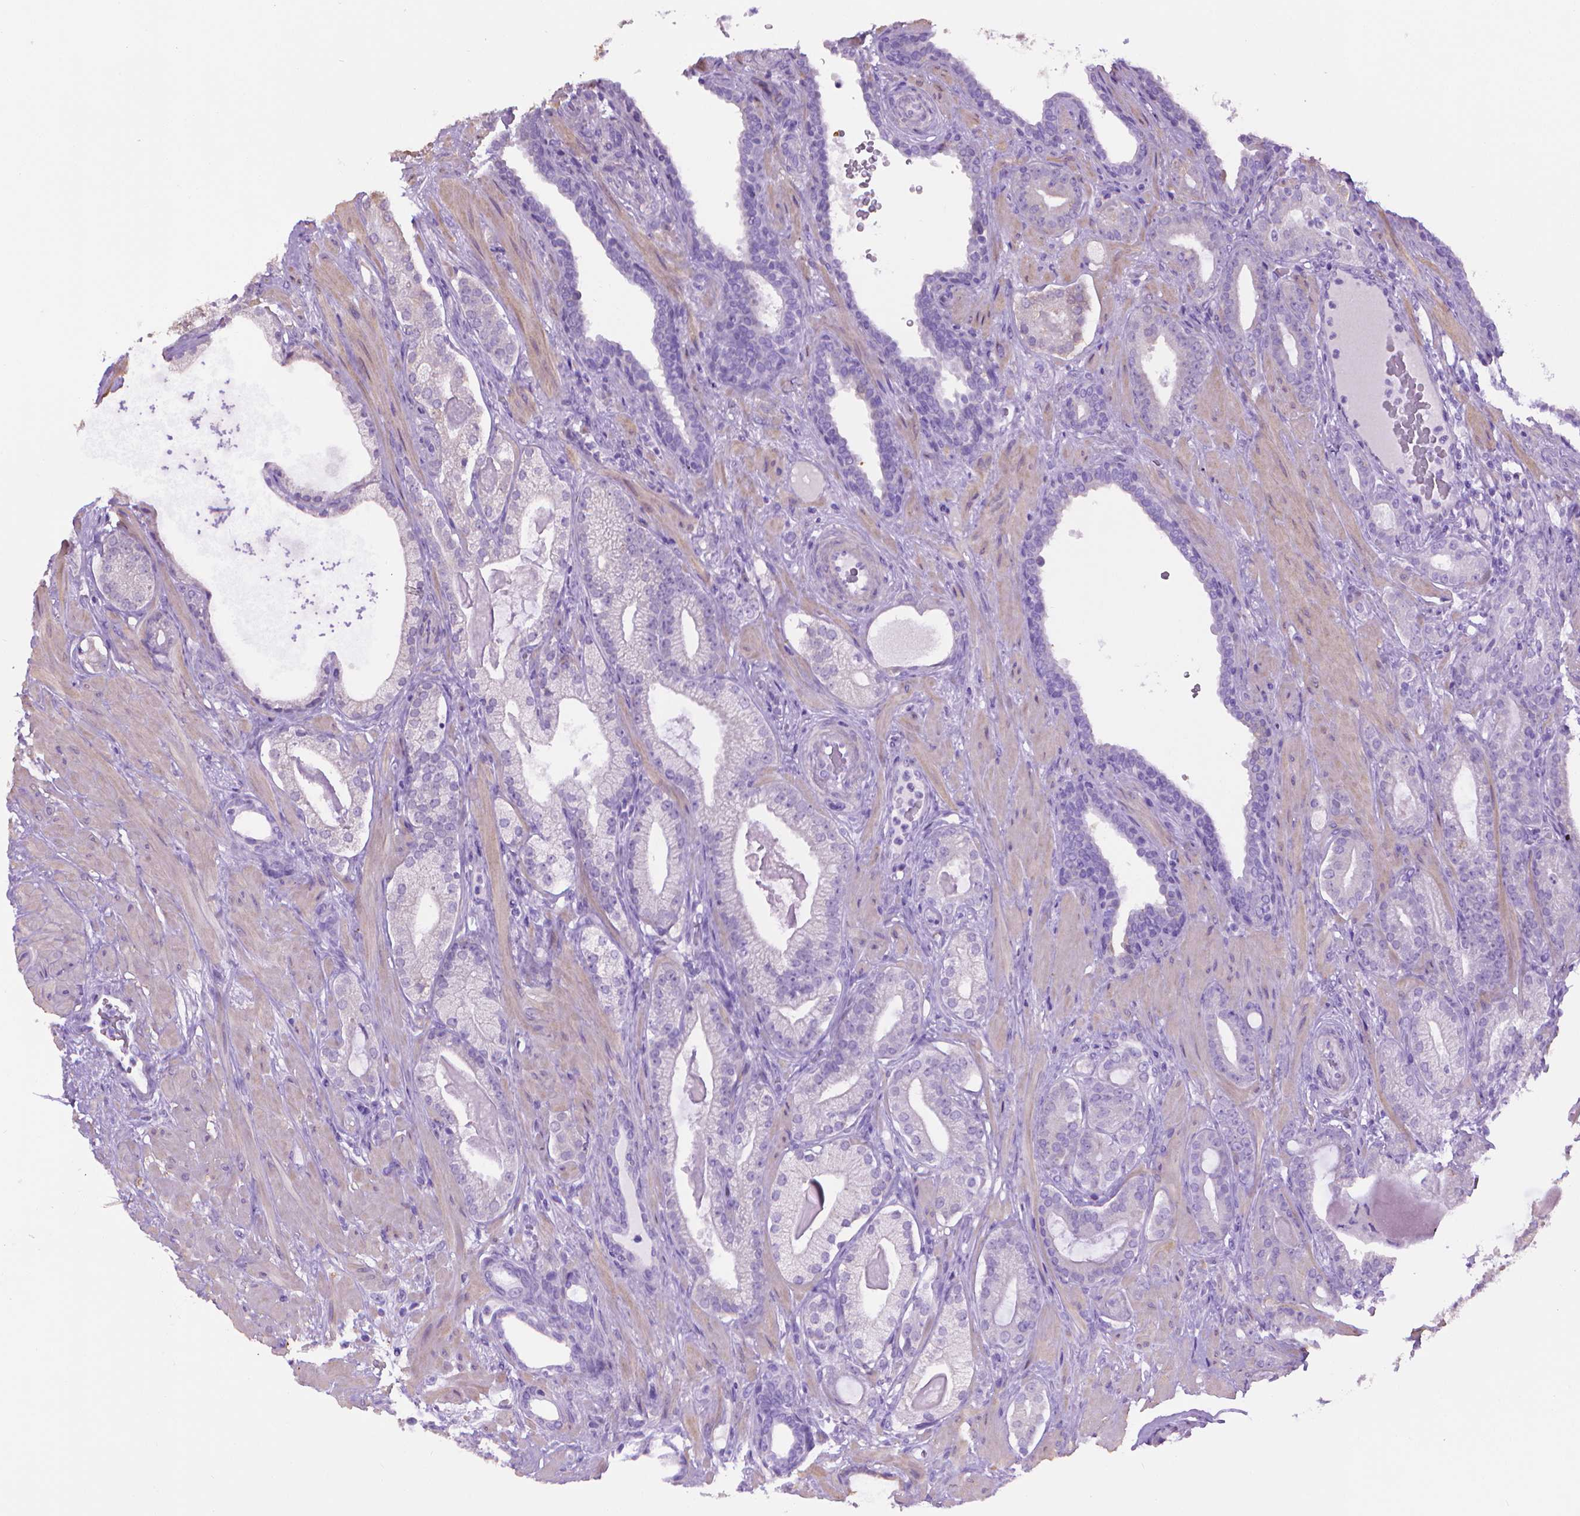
{"staining": {"intensity": "weak", "quantity": "<25%", "location": "cytoplasmic/membranous"}, "tissue": "prostate cancer", "cell_type": "Tumor cells", "image_type": "cancer", "snomed": [{"axis": "morphology", "description": "Adenocarcinoma, Low grade"}, {"axis": "topography", "description": "Prostate"}], "caption": "A high-resolution histopathology image shows IHC staining of prostate cancer, which displays no significant positivity in tumor cells.", "gene": "PNMA2", "patient": {"sex": "male", "age": 57}}